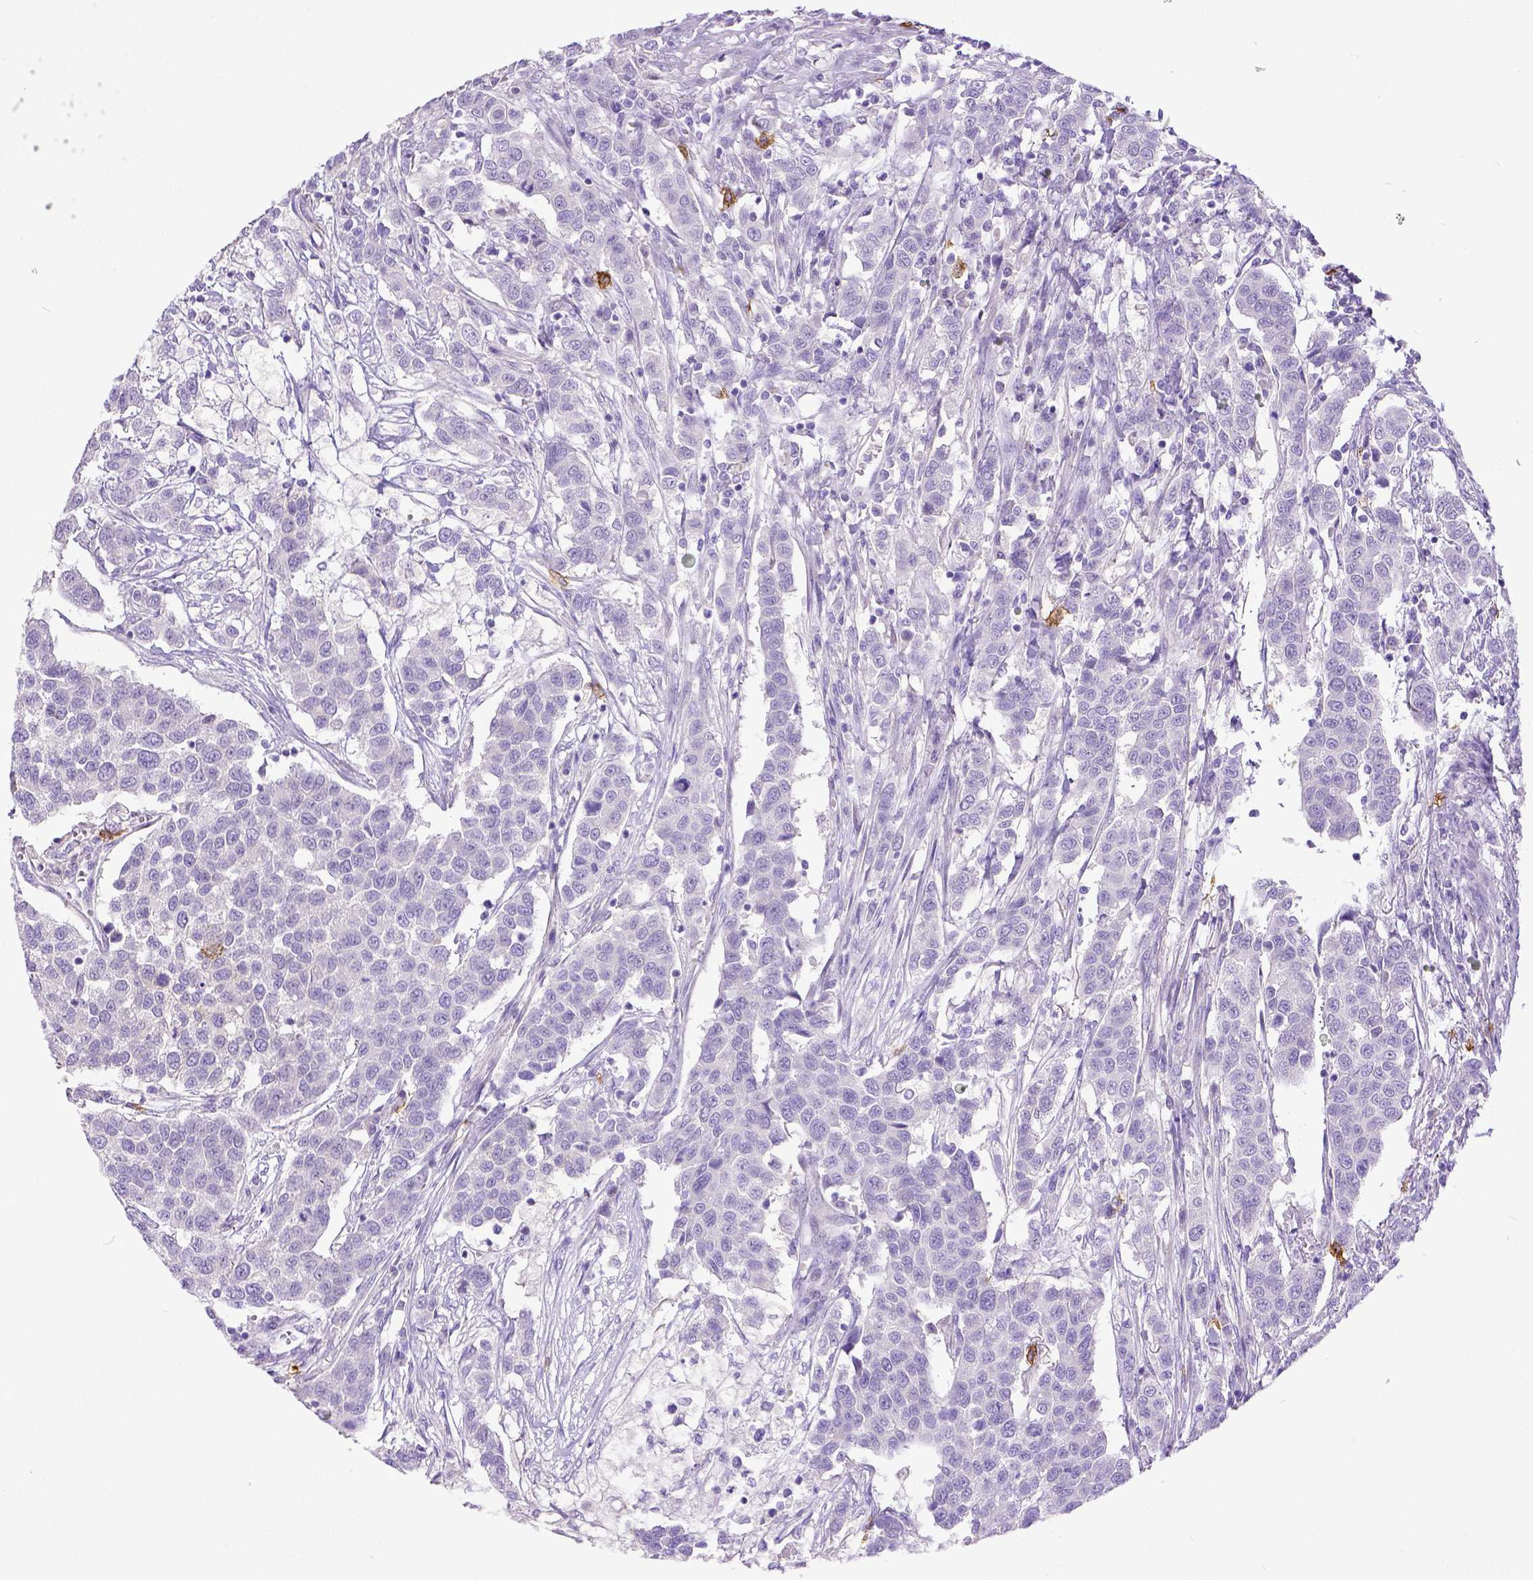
{"staining": {"intensity": "negative", "quantity": "none", "location": "none"}, "tissue": "urothelial cancer", "cell_type": "Tumor cells", "image_type": "cancer", "snomed": [{"axis": "morphology", "description": "Urothelial carcinoma, High grade"}, {"axis": "topography", "description": "Urinary bladder"}], "caption": "Immunohistochemistry photomicrograph of high-grade urothelial carcinoma stained for a protein (brown), which shows no expression in tumor cells. (DAB (3,3'-diaminobenzidine) immunohistochemistry (IHC) visualized using brightfield microscopy, high magnification).", "gene": "KIT", "patient": {"sex": "female", "age": 58}}